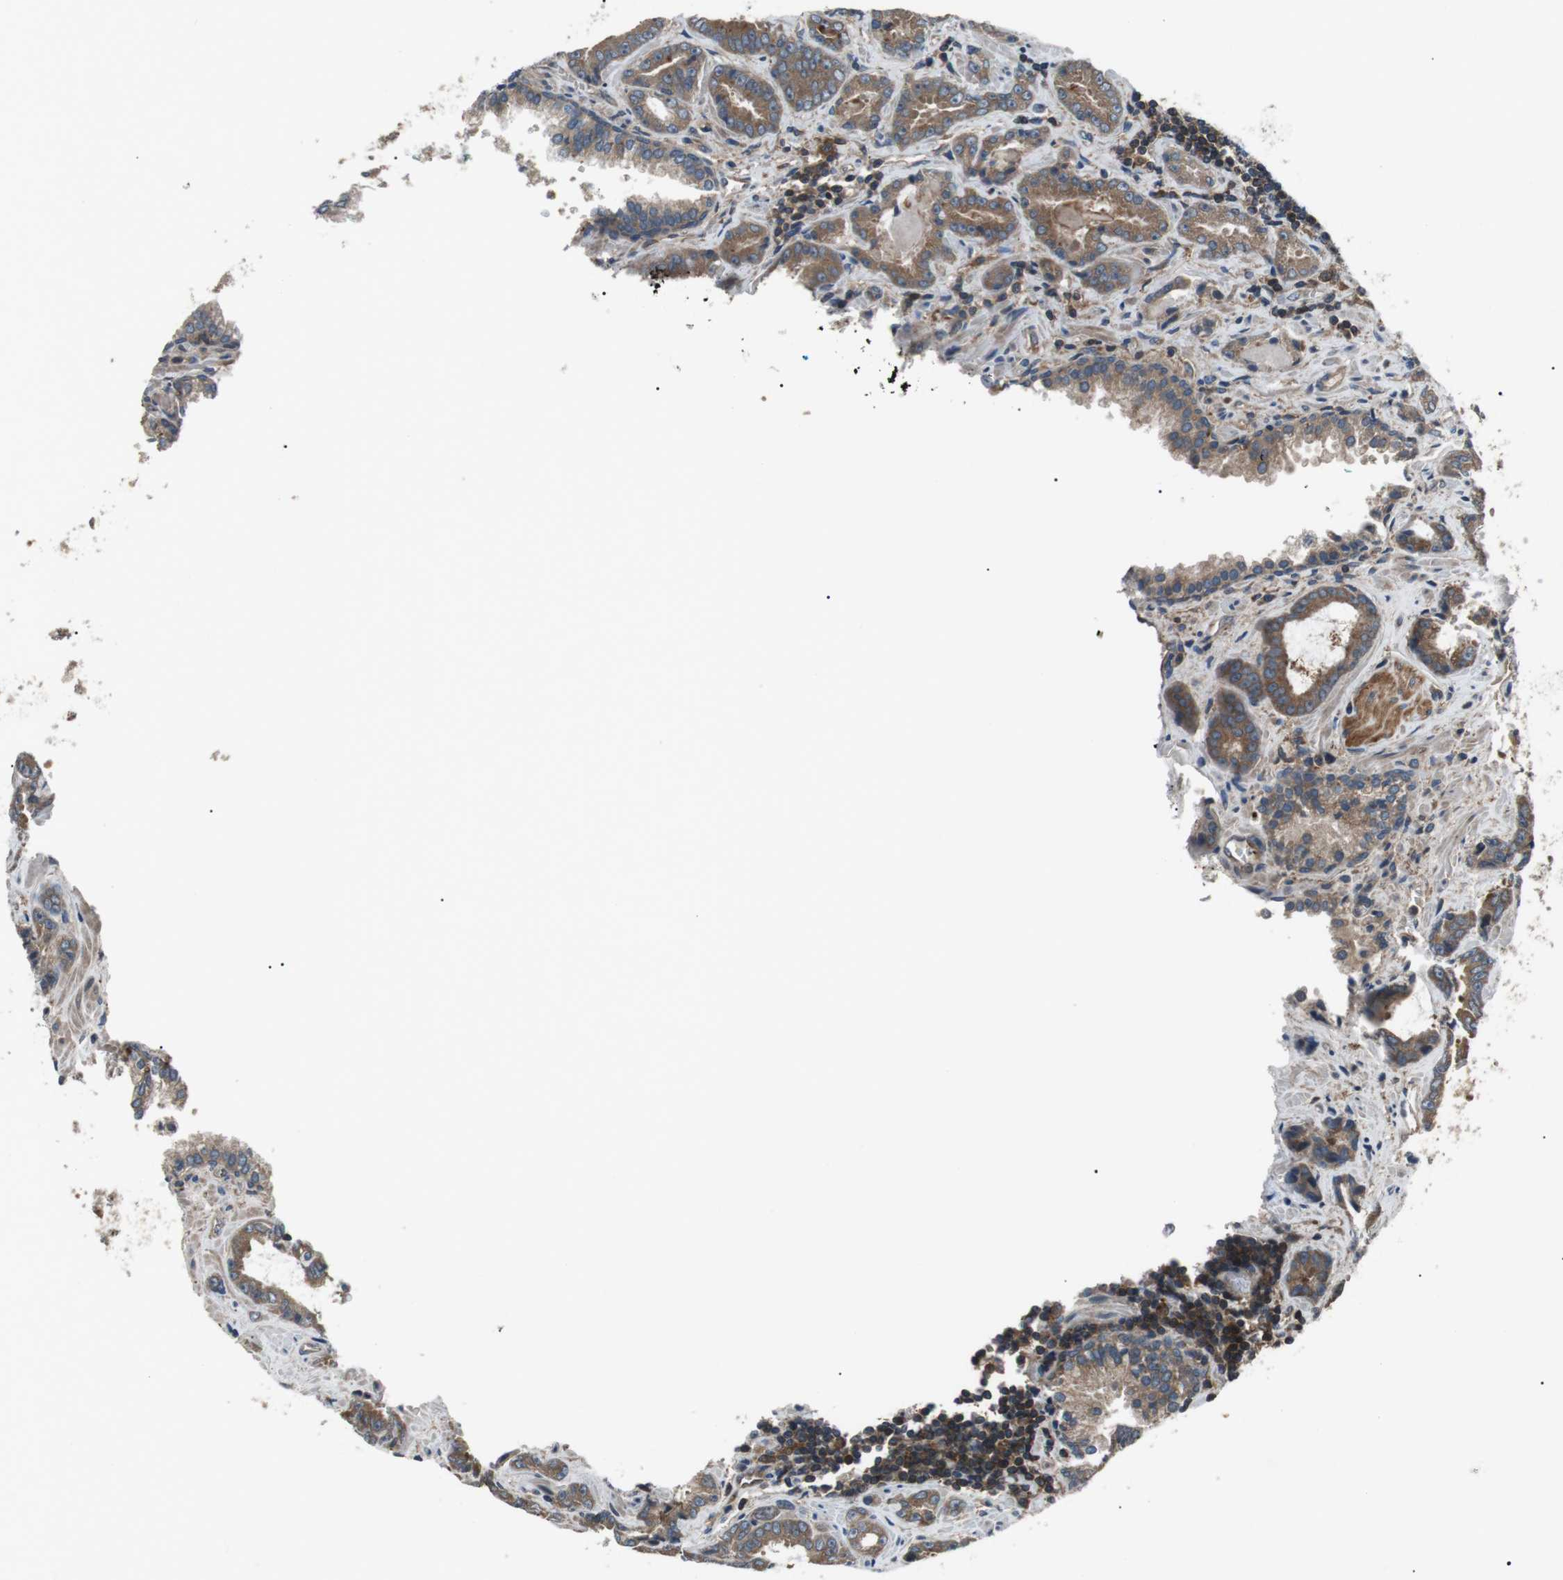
{"staining": {"intensity": "moderate", "quantity": ">75%", "location": "cytoplasmic/membranous"}, "tissue": "prostate cancer", "cell_type": "Tumor cells", "image_type": "cancer", "snomed": [{"axis": "morphology", "description": "Adenocarcinoma, Low grade"}, {"axis": "topography", "description": "Prostate"}], "caption": "This is an image of IHC staining of prostate cancer, which shows moderate staining in the cytoplasmic/membranous of tumor cells.", "gene": "GPR161", "patient": {"sex": "male", "age": 60}}